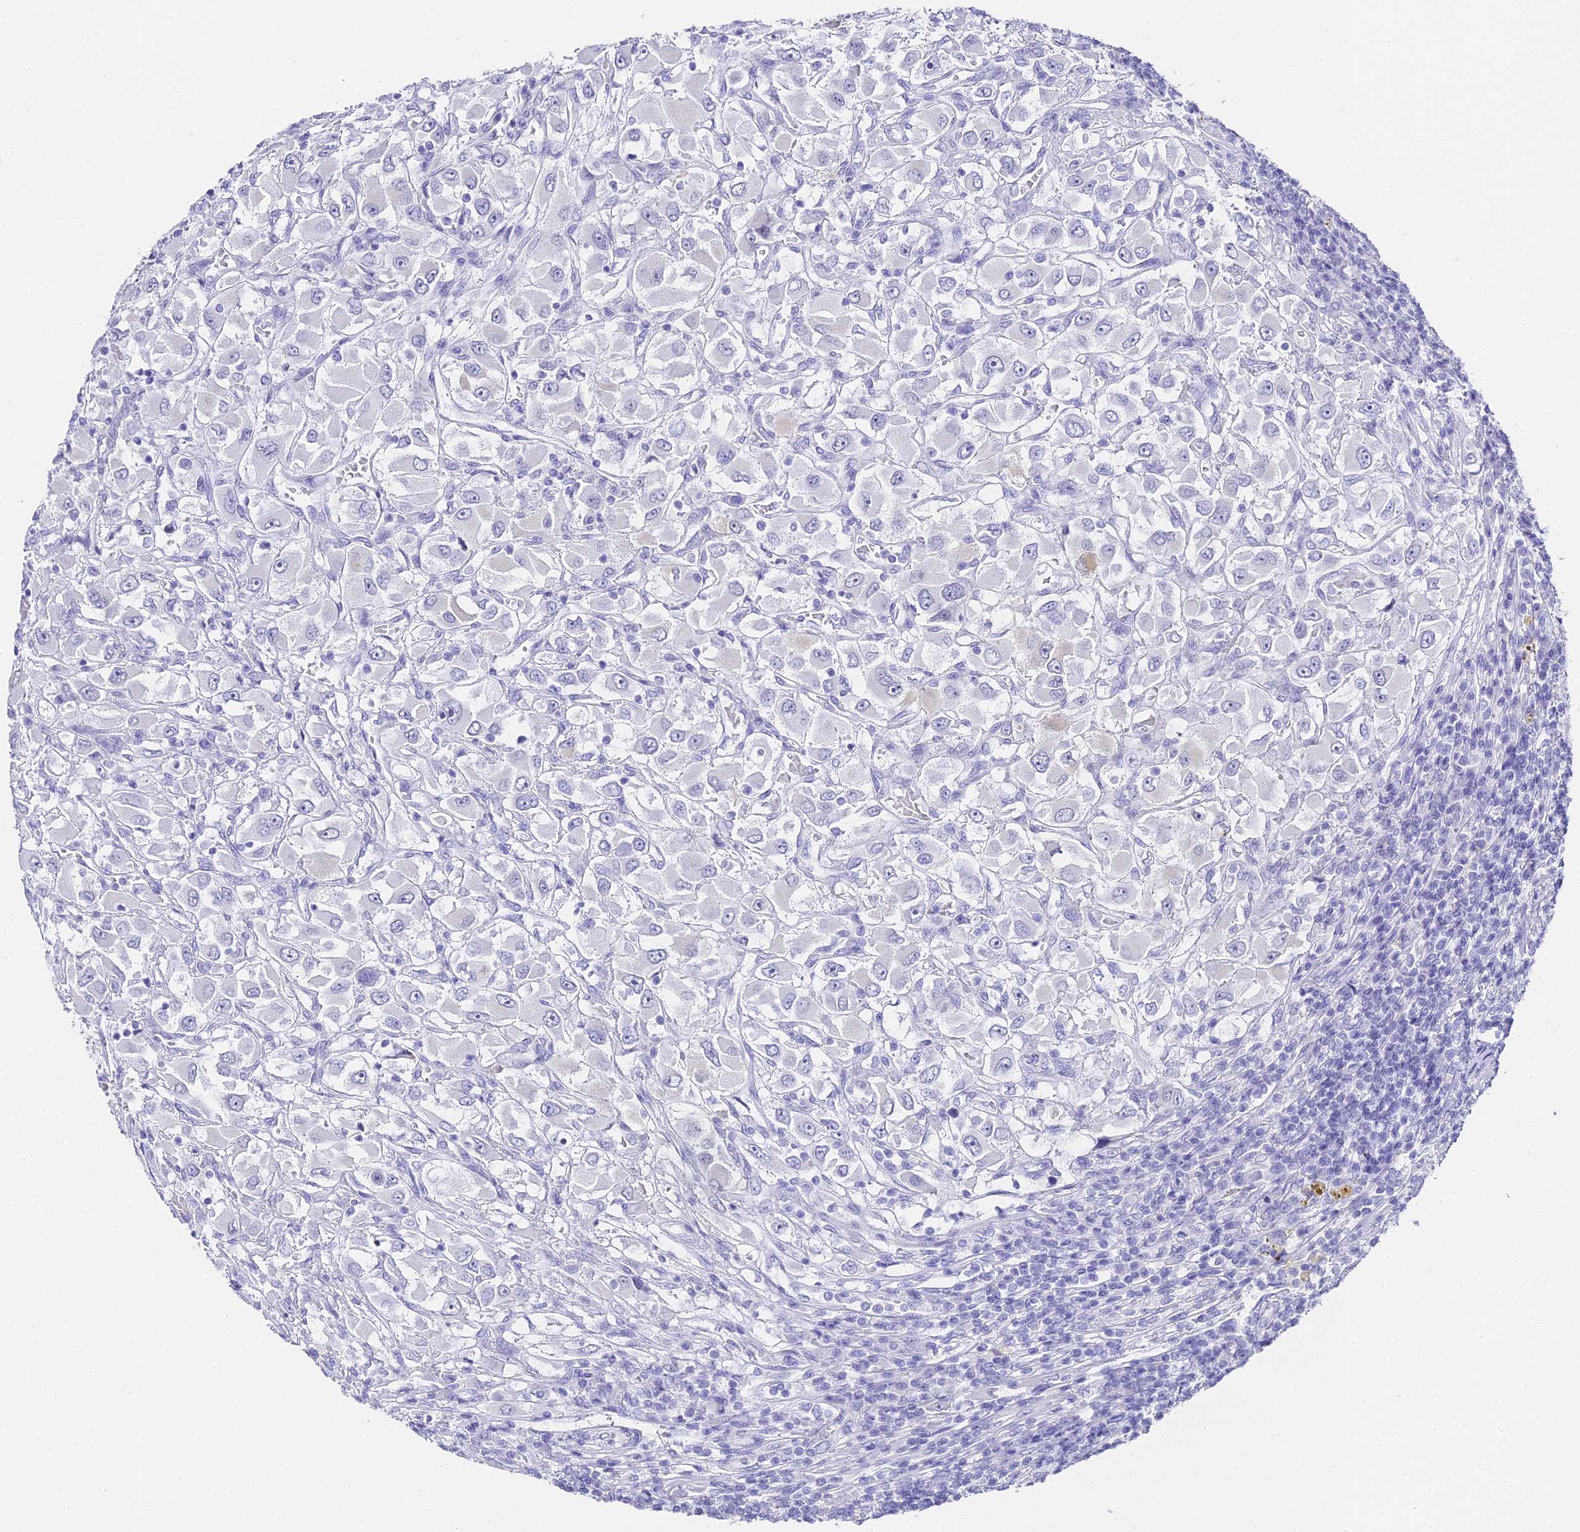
{"staining": {"intensity": "negative", "quantity": "none", "location": "none"}, "tissue": "renal cancer", "cell_type": "Tumor cells", "image_type": "cancer", "snomed": [{"axis": "morphology", "description": "Adenocarcinoma, NOS"}, {"axis": "topography", "description": "Kidney"}], "caption": "High power microscopy photomicrograph of an immunohistochemistry image of renal adenocarcinoma, revealing no significant staining in tumor cells.", "gene": "ABHD14A-ACY1", "patient": {"sex": "female", "age": 52}}